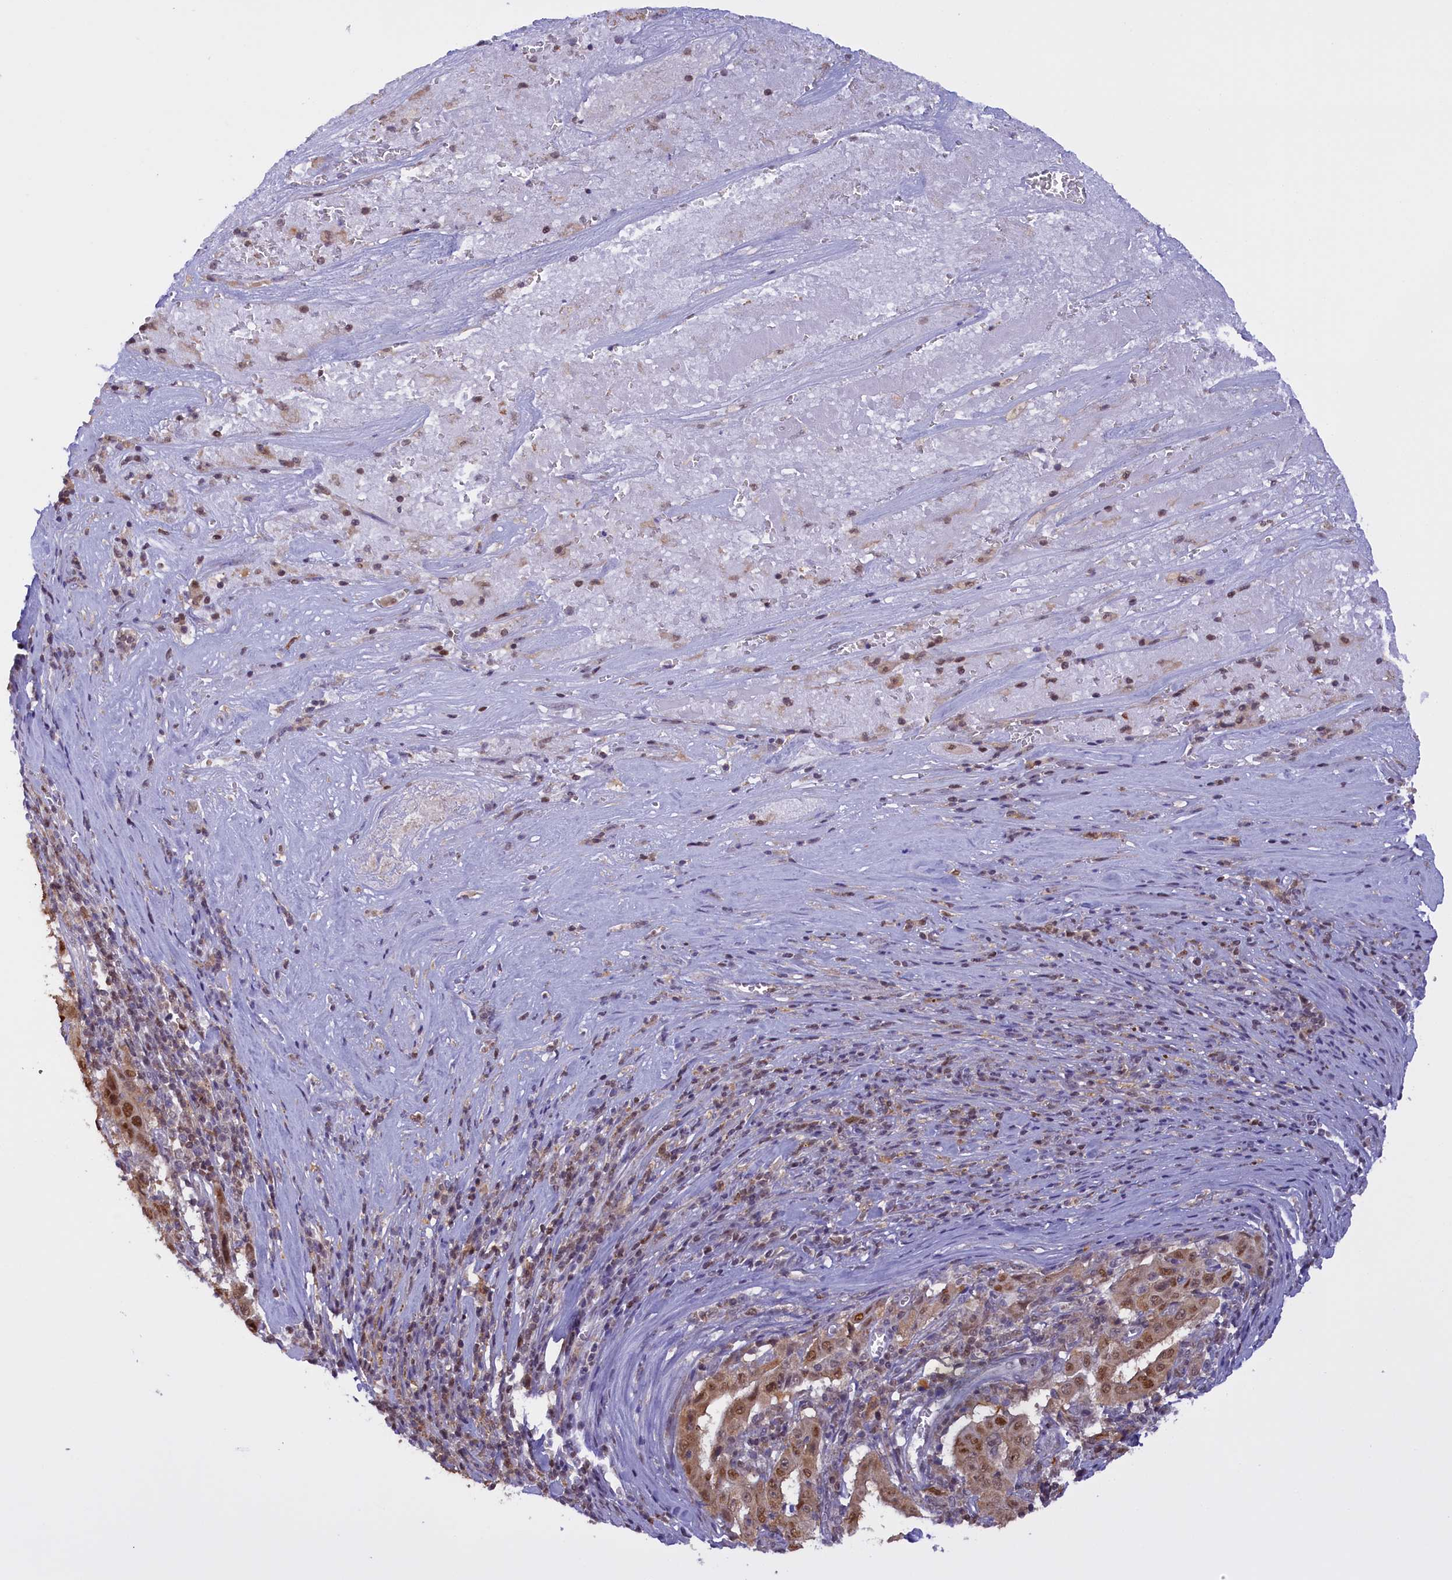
{"staining": {"intensity": "moderate", "quantity": ">75%", "location": "nuclear"}, "tissue": "pancreatic cancer", "cell_type": "Tumor cells", "image_type": "cancer", "snomed": [{"axis": "morphology", "description": "Adenocarcinoma, NOS"}, {"axis": "topography", "description": "Pancreas"}], "caption": "Moderate nuclear positivity is present in about >75% of tumor cells in pancreatic cancer.", "gene": "IZUMO2", "patient": {"sex": "male", "age": 63}}